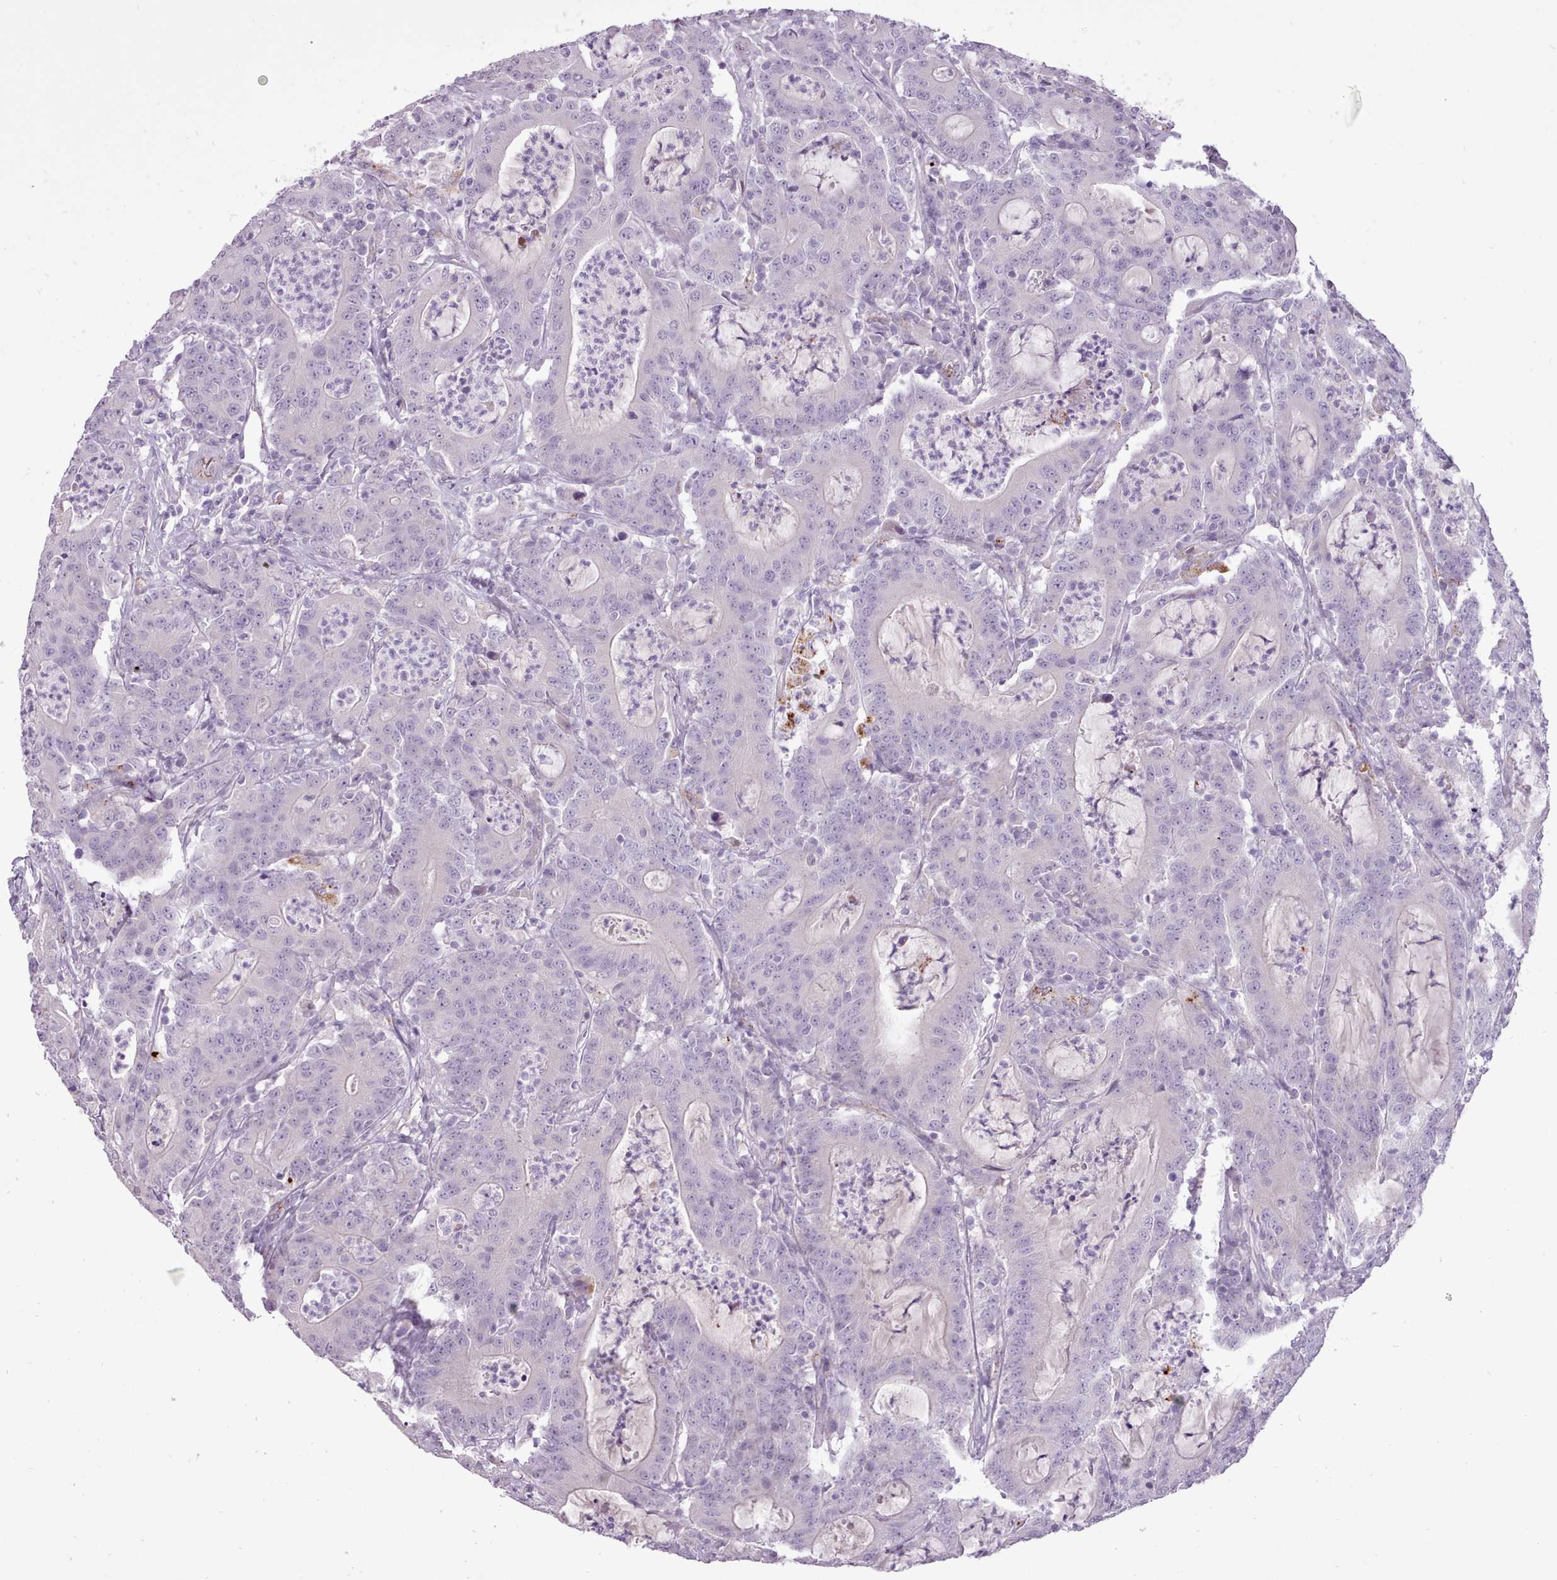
{"staining": {"intensity": "negative", "quantity": "none", "location": "none"}, "tissue": "colorectal cancer", "cell_type": "Tumor cells", "image_type": "cancer", "snomed": [{"axis": "morphology", "description": "Adenocarcinoma, NOS"}, {"axis": "topography", "description": "Colon"}], "caption": "A high-resolution micrograph shows IHC staining of colorectal cancer, which reveals no significant staining in tumor cells.", "gene": "ATRAID", "patient": {"sex": "male", "age": 83}}